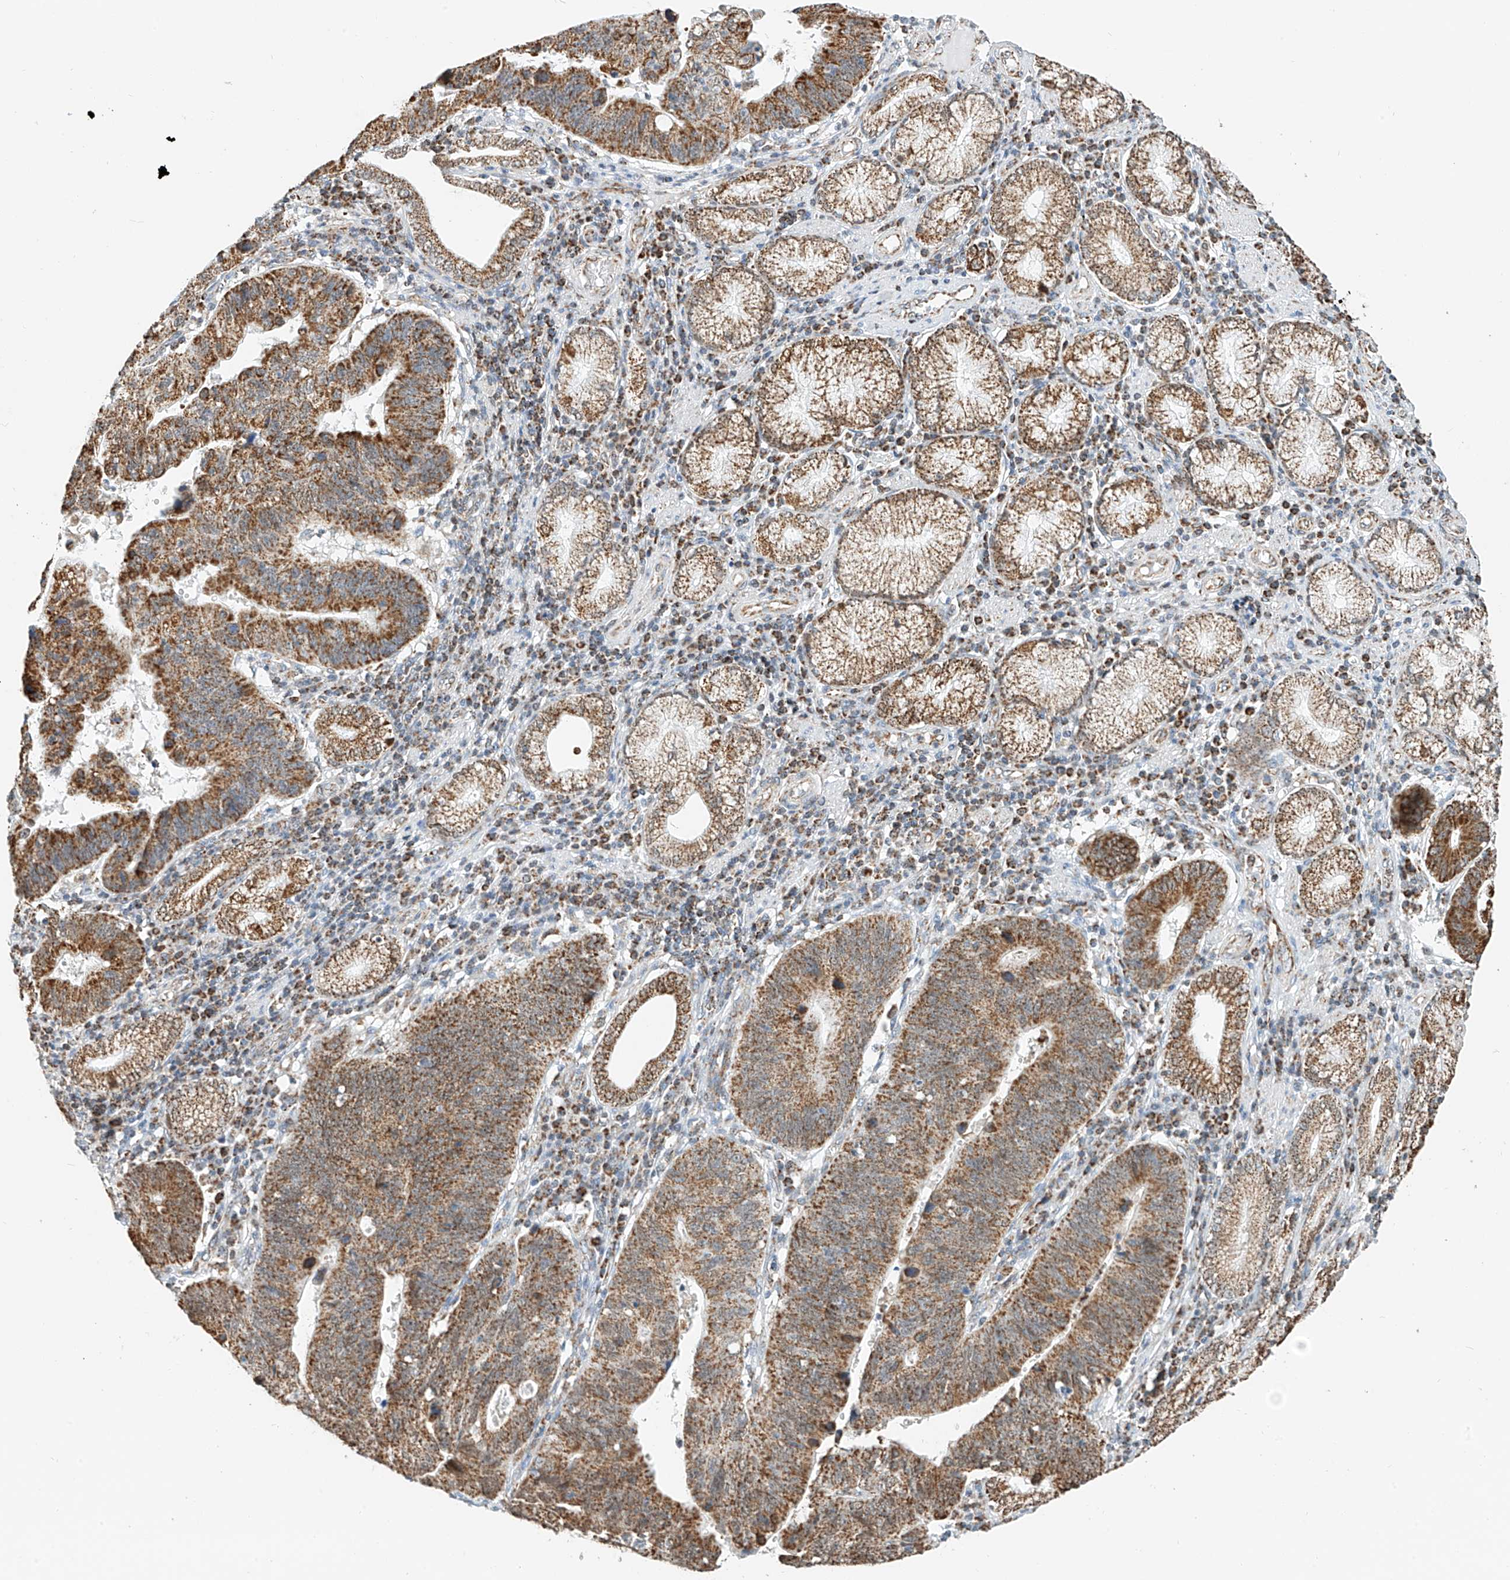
{"staining": {"intensity": "moderate", "quantity": ">75%", "location": "cytoplasmic/membranous"}, "tissue": "stomach cancer", "cell_type": "Tumor cells", "image_type": "cancer", "snomed": [{"axis": "morphology", "description": "Adenocarcinoma, NOS"}, {"axis": "topography", "description": "Stomach"}], "caption": "Immunohistochemical staining of human stomach adenocarcinoma exhibits moderate cytoplasmic/membranous protein positivity in approximately >75% of tumor cells.", "gene": "PPA2", "patient": {"sex": "male", "age": 59}}